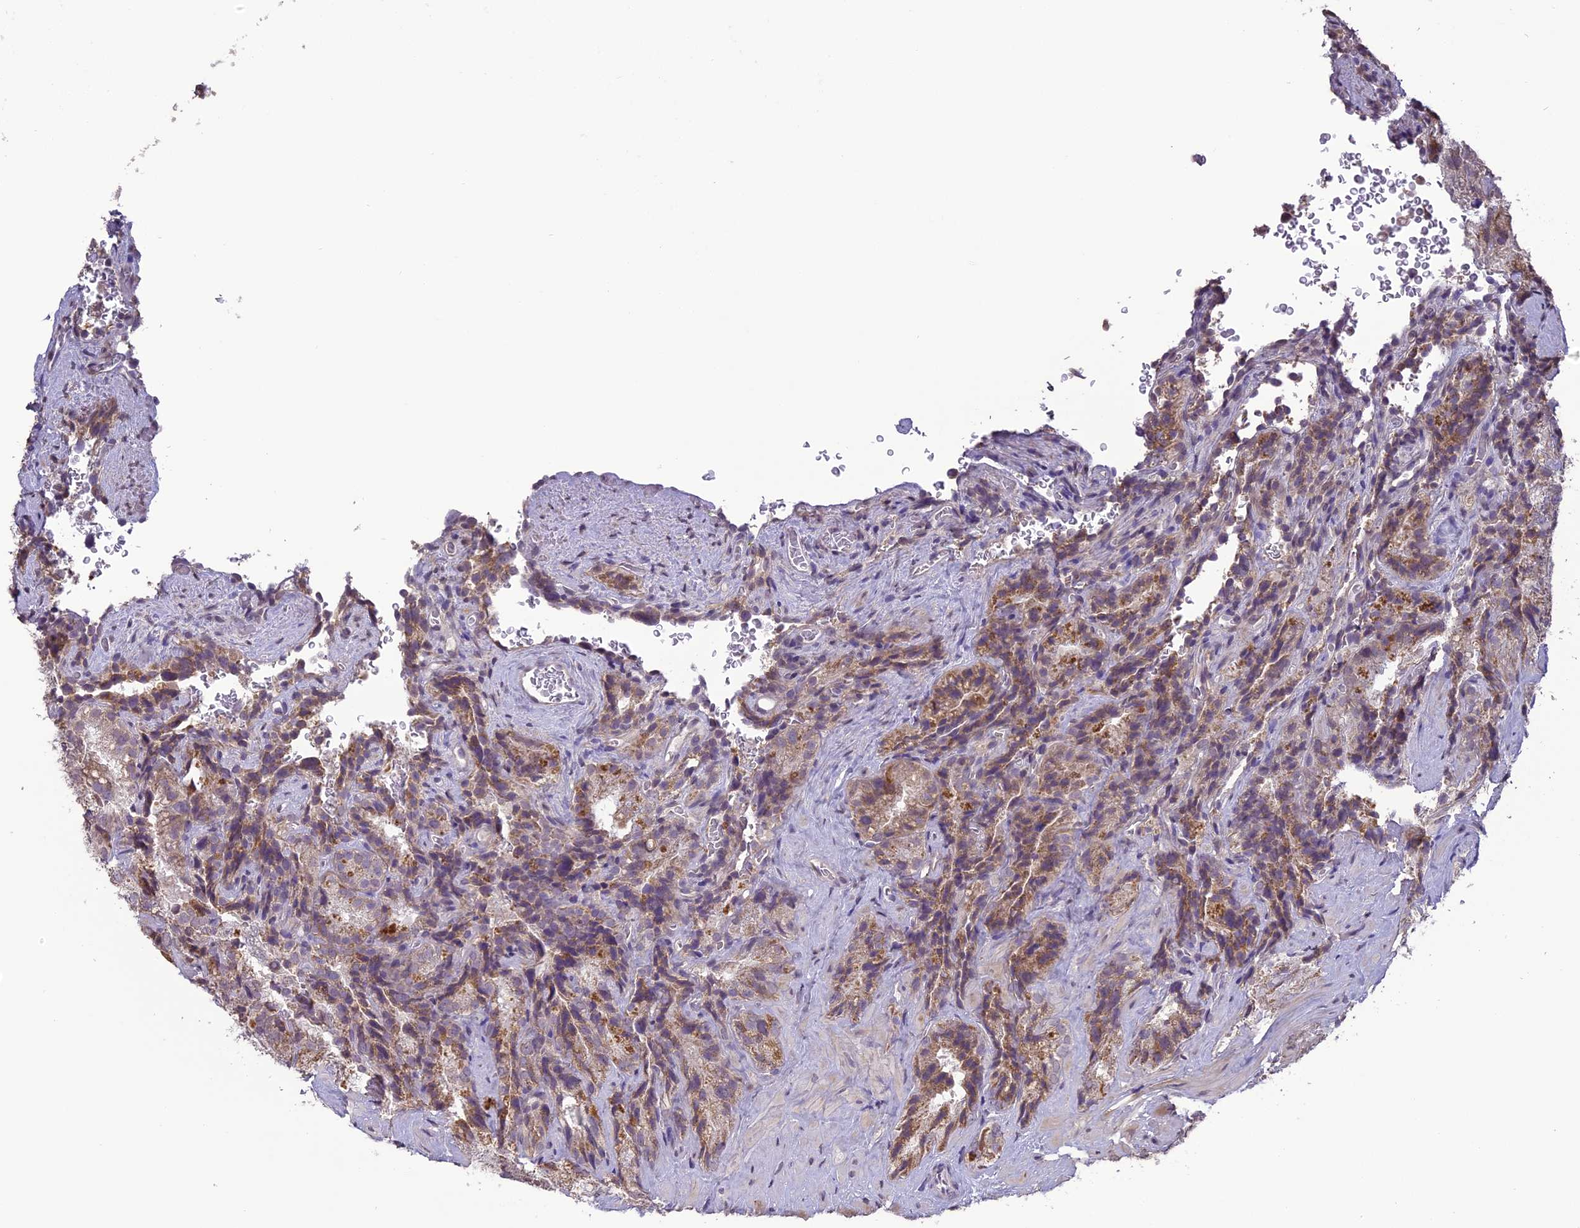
{"staining": {"intensity": "weak", "quantity": ">75%", "location": "cytoplasmic/membranous"}, "tissue": "seminal vesicle", "cell_type": "Glandular cells", "image_type": "normal", "snomed": [{"axis": "morphology", "description": "Normal tissue, NOS"}, {"axis": "topography", "description": "Seminal veicle"}], "caption": "Glandular cells reveal low levels of weak cytoplasmic/membranous expression in approximately >75% of cells in benign human seminal vesicle. The staining was performed using DAB, with brown indicating positive protein expression. Nuclei are stained blue with hematoxylin.", "gene": "ERG28", "patient": {"sex": "male", "age": 58}}